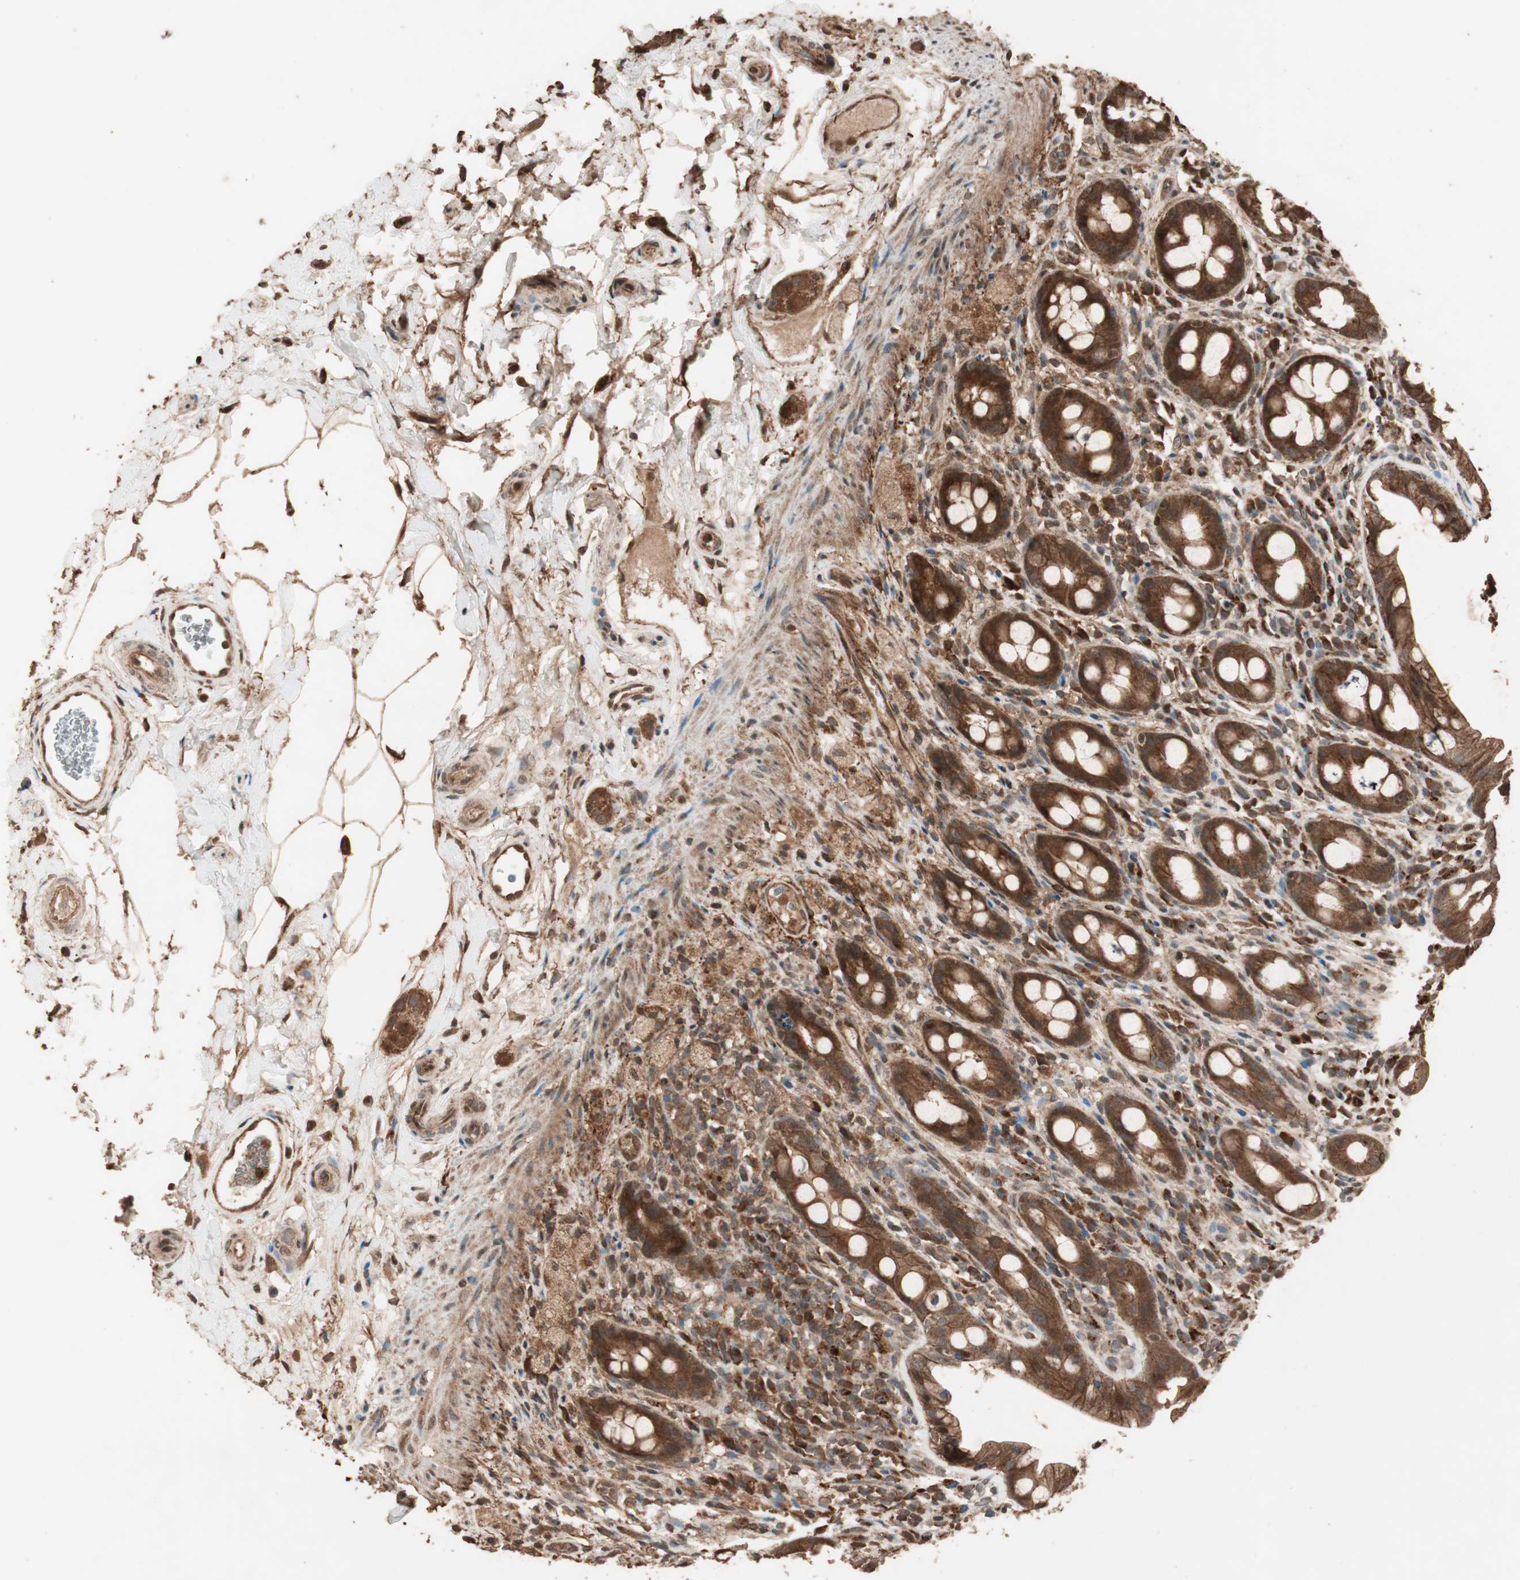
{"staining": {"intensity": "strong", "quantity": ">75%", "location": "cytoplasmic/membranous"}, "tissue": "rectum", "cell_type": "Glandular cells", "image_type": "normal", "snomed": [{"axis": "morphology", "description": "Normal tissue, NOS"}, {"axis": "topography", "description": "Rectum"}], "caption": "A high amount of strong cytoplasmic/membranous expression is appreciated in about >75% of glandular cells in normal rectum.", "gene": "USP20", "patient": {"sex": "male", "age": 44}}